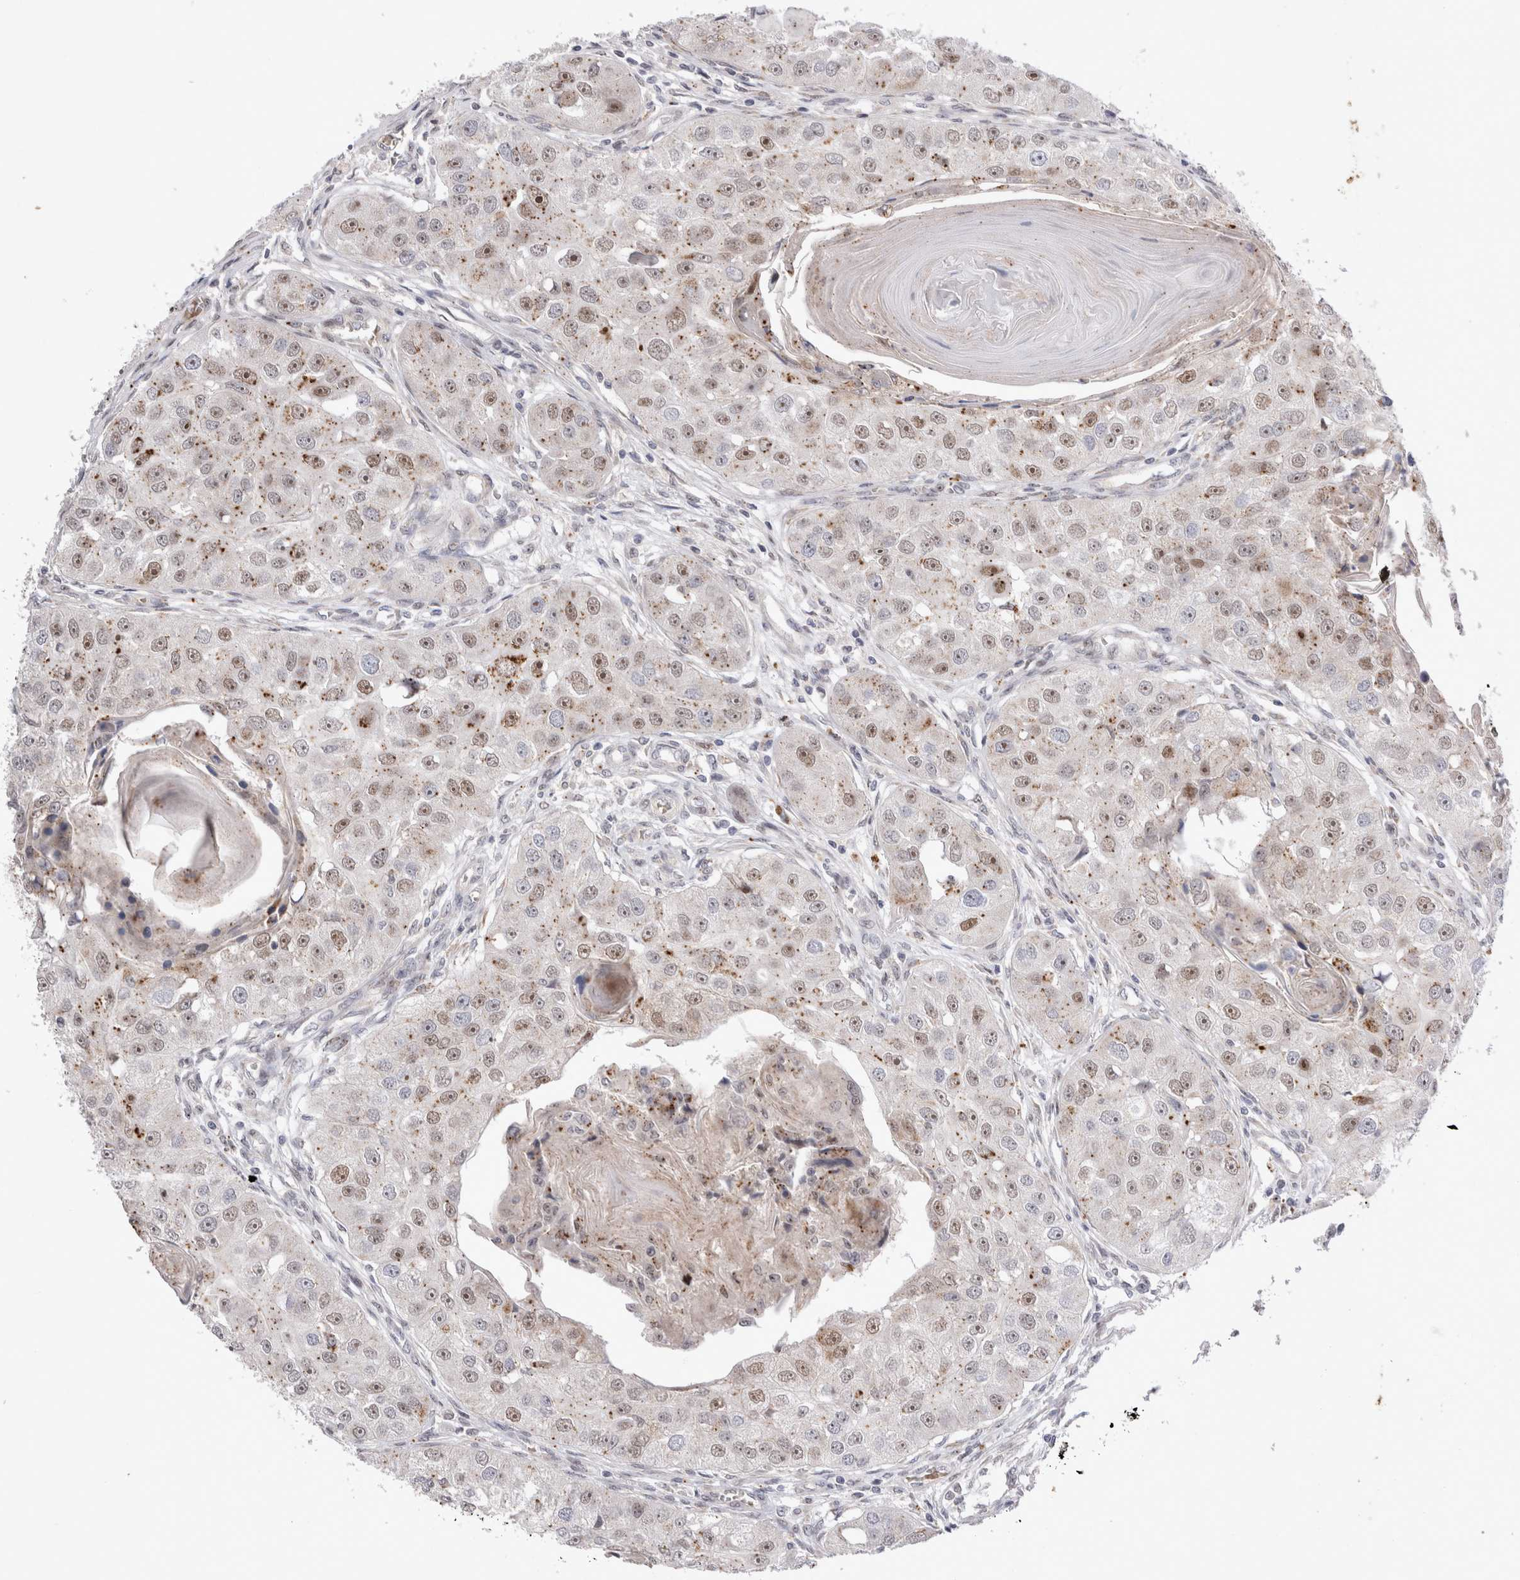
{"staining": {"intensity": "moderate", "quantity": ">75%", "location": "nuclear"}, "tissue": "head and neck cancer", "cell_type": "Tumor cells", "image_type": "cancer", "snomed": [{"axis": "morphology", "description": "Normal tissue, NOS"}, {"axis": "morphology", "description": "Squamous cell carcinoma, NOS"}, {"axis": "topography", "description": "Skeletal muscle"}, {"axis": "topography", "description": "Head-Neck"}], "caption": "Head and neck squamous cell carcinoma tissue demonstrates moderate nuclear positivity in about >75% of tumor cells (Stains: DAB in brown, nuclei in blue, Microscopy: brightfield microscopy at high magnification).", "gene": "STK11", "patient": {"sex": "male", "age": 51}}